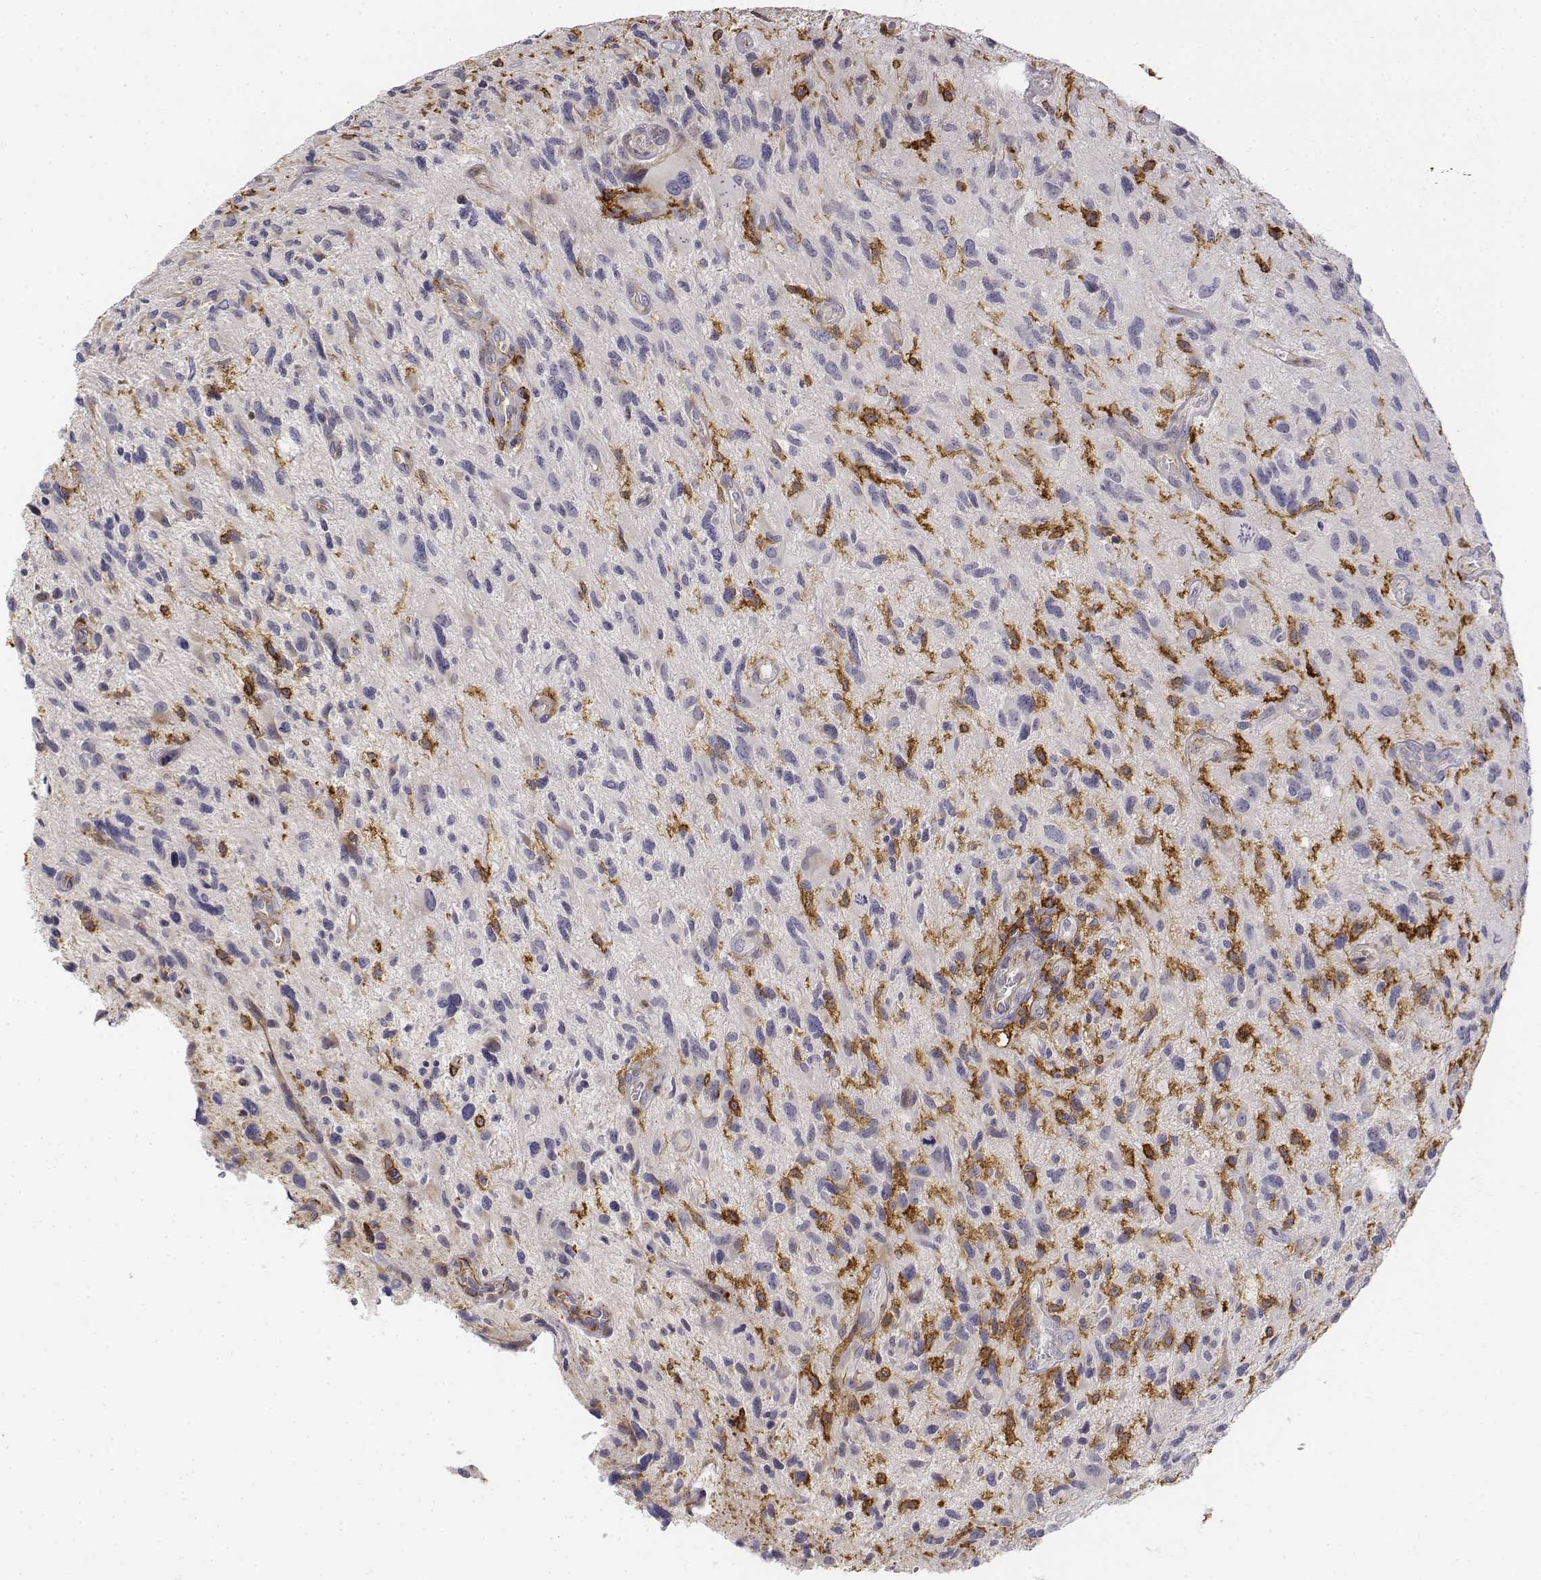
{"staining": {"intensity": "negative", "quantity": "none", "location": "none"}, "tissue": "glioma", "cell_type": "Tumor cells", "image_type": "cancer", "snomed": [{"axis": "morphology", "description": "Glioma, malignant, NOS"}, {"axis": "morphology", "description": "Glioma, malignant, High grade"}, {"axis": "topography", "description": "Brain"}], "caption": "Immunohistochemical staining of human glioma exhibits no significant positivity in tumor cells.", "gene": "CD14", "patient": {"sex": "female", "age": 71}}